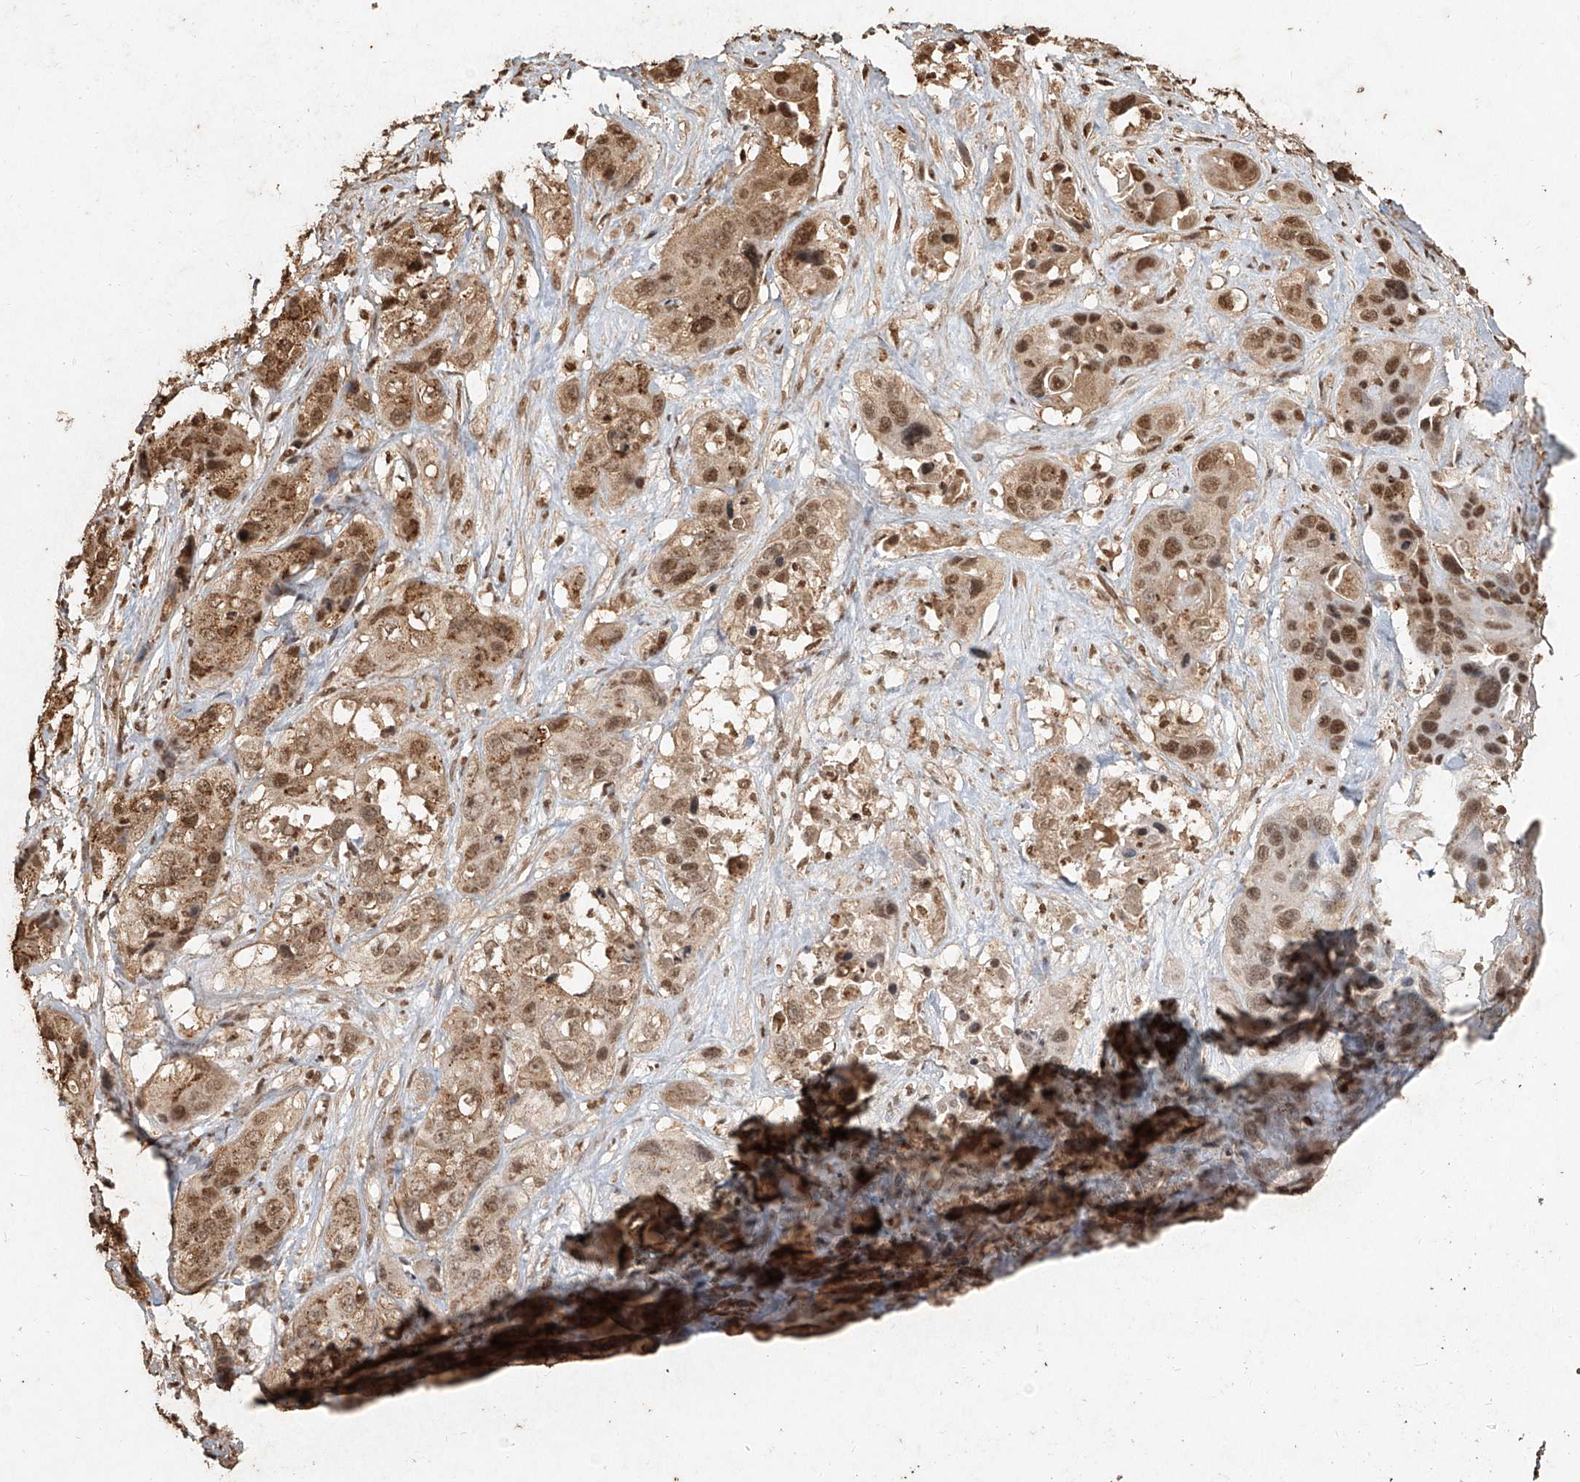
{"staining": {"intensity": "moderate", "quantity": ">75%", "location": "nuclear"}, "tissue": "liver cancer", "cell_type": "Tumor cells", "image_type": "cancer", "snomed": [{"axis": "morphology", "description": "Cholangiocarcinoma"}, {"axis": "topography", "description": "Liver"}], "caption": "This histopathology image shows immunohistochemistry staining of human cholangiocarcinoma (liver), with medium moderate nuclear staining in about >75% of tumor cells.", "gene": "UBE2K", "patient": {"sex": "female", "age": 61}}